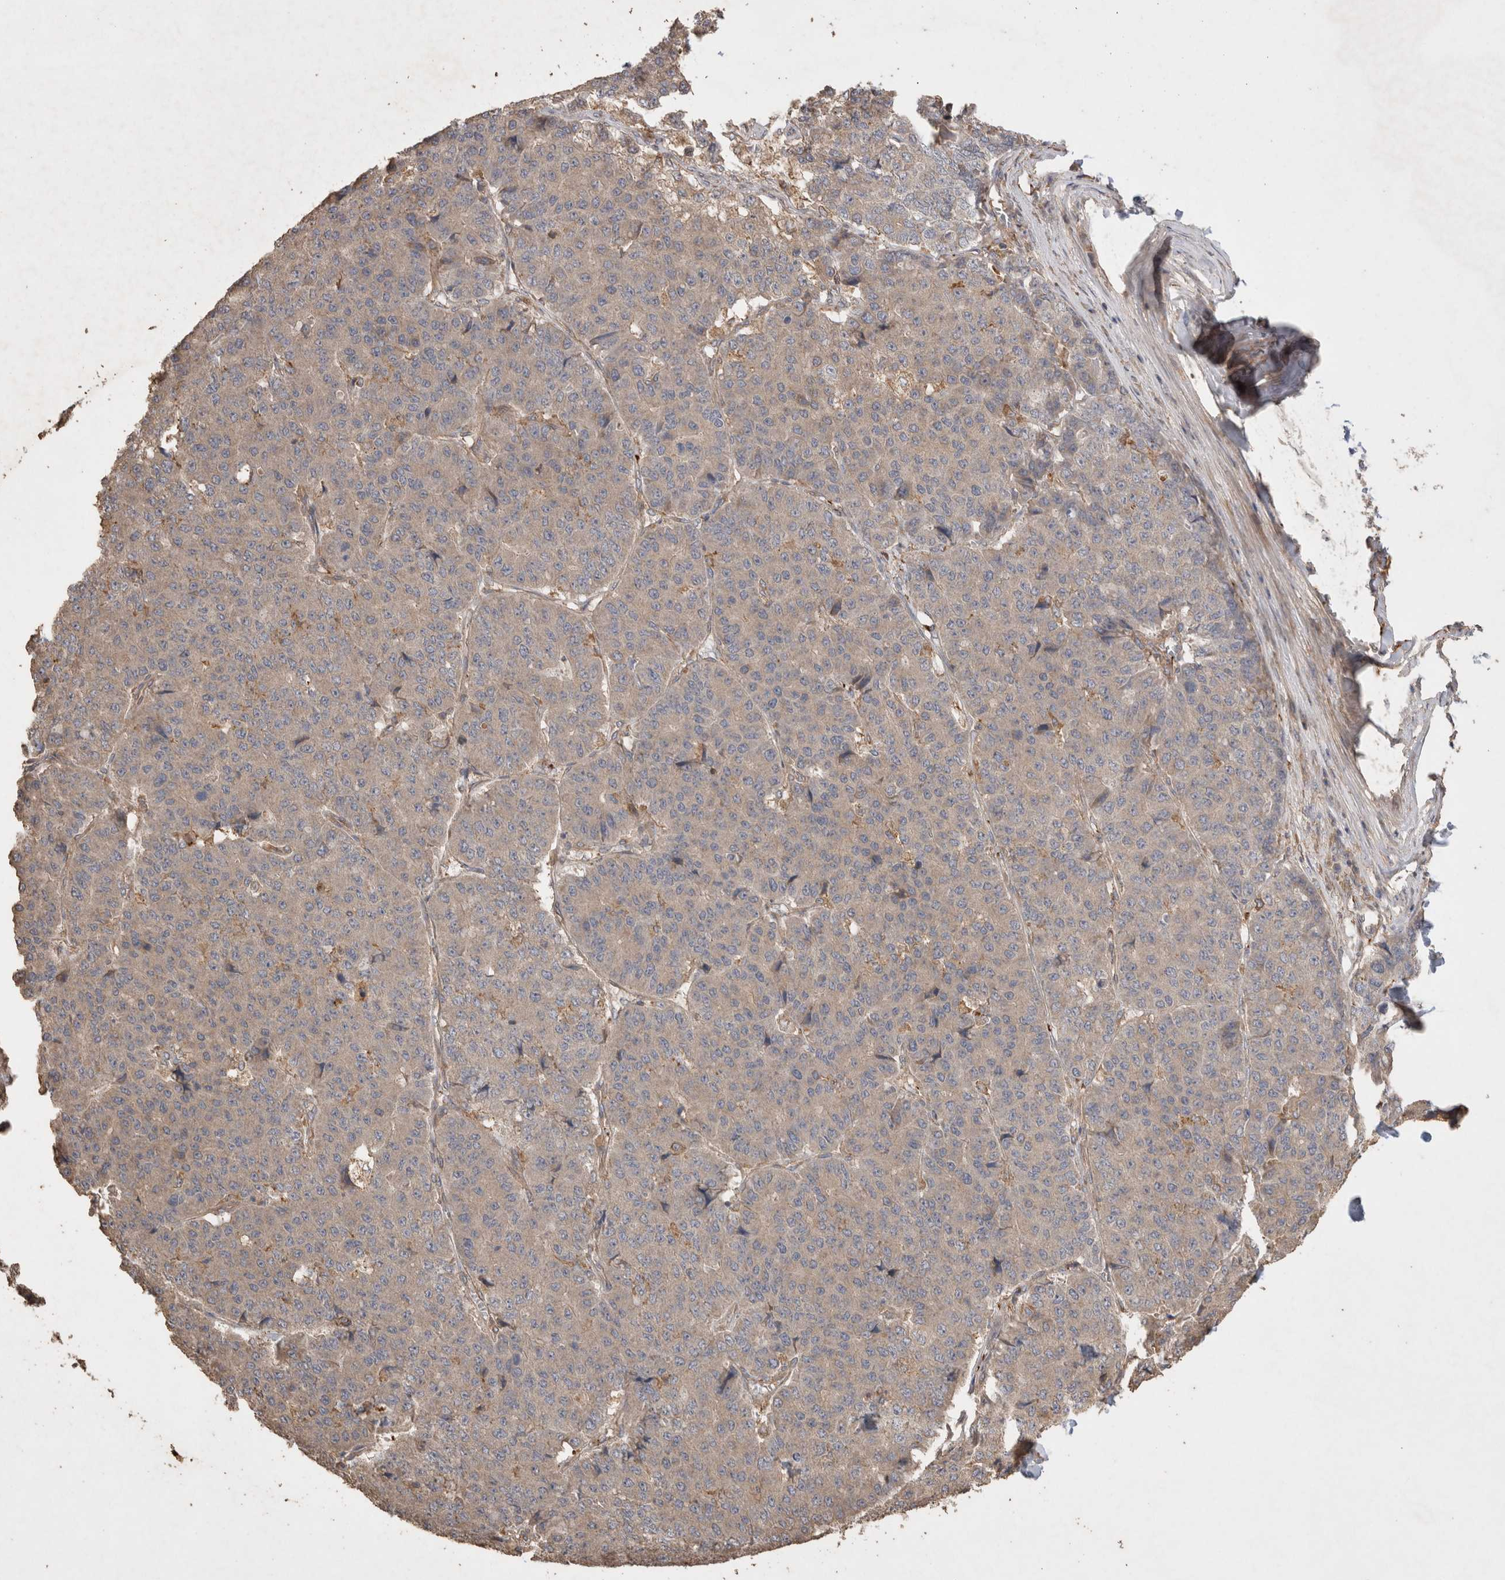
{"staining": {"intensity": "weak", "quantity": "25%-75%", "location": "cytoplasmic/membranous"}, "tissue": "pancreatic cancer", "cell_type": "Tumor cells", "image_type": "cancer", "snomed": [{"axis": "morphology", "description": "Adenocarcinoma, NOS"}, {"axis": "topography", "description": "Pancreas"}], "caption": "The histopathology image displays immunohistochemical staining of pancreatic cancer (adenocarcinoma). There is weak cytoplasmic/membranous expression is seen in approximately 25%-75% of tumor cells. Using DAB (brown) and hematoxylin (blue) stains, captured at high magnification using brightfield microscopy.", "gene": "SNX31", "patient": {"sex": "male", "age": 50}}